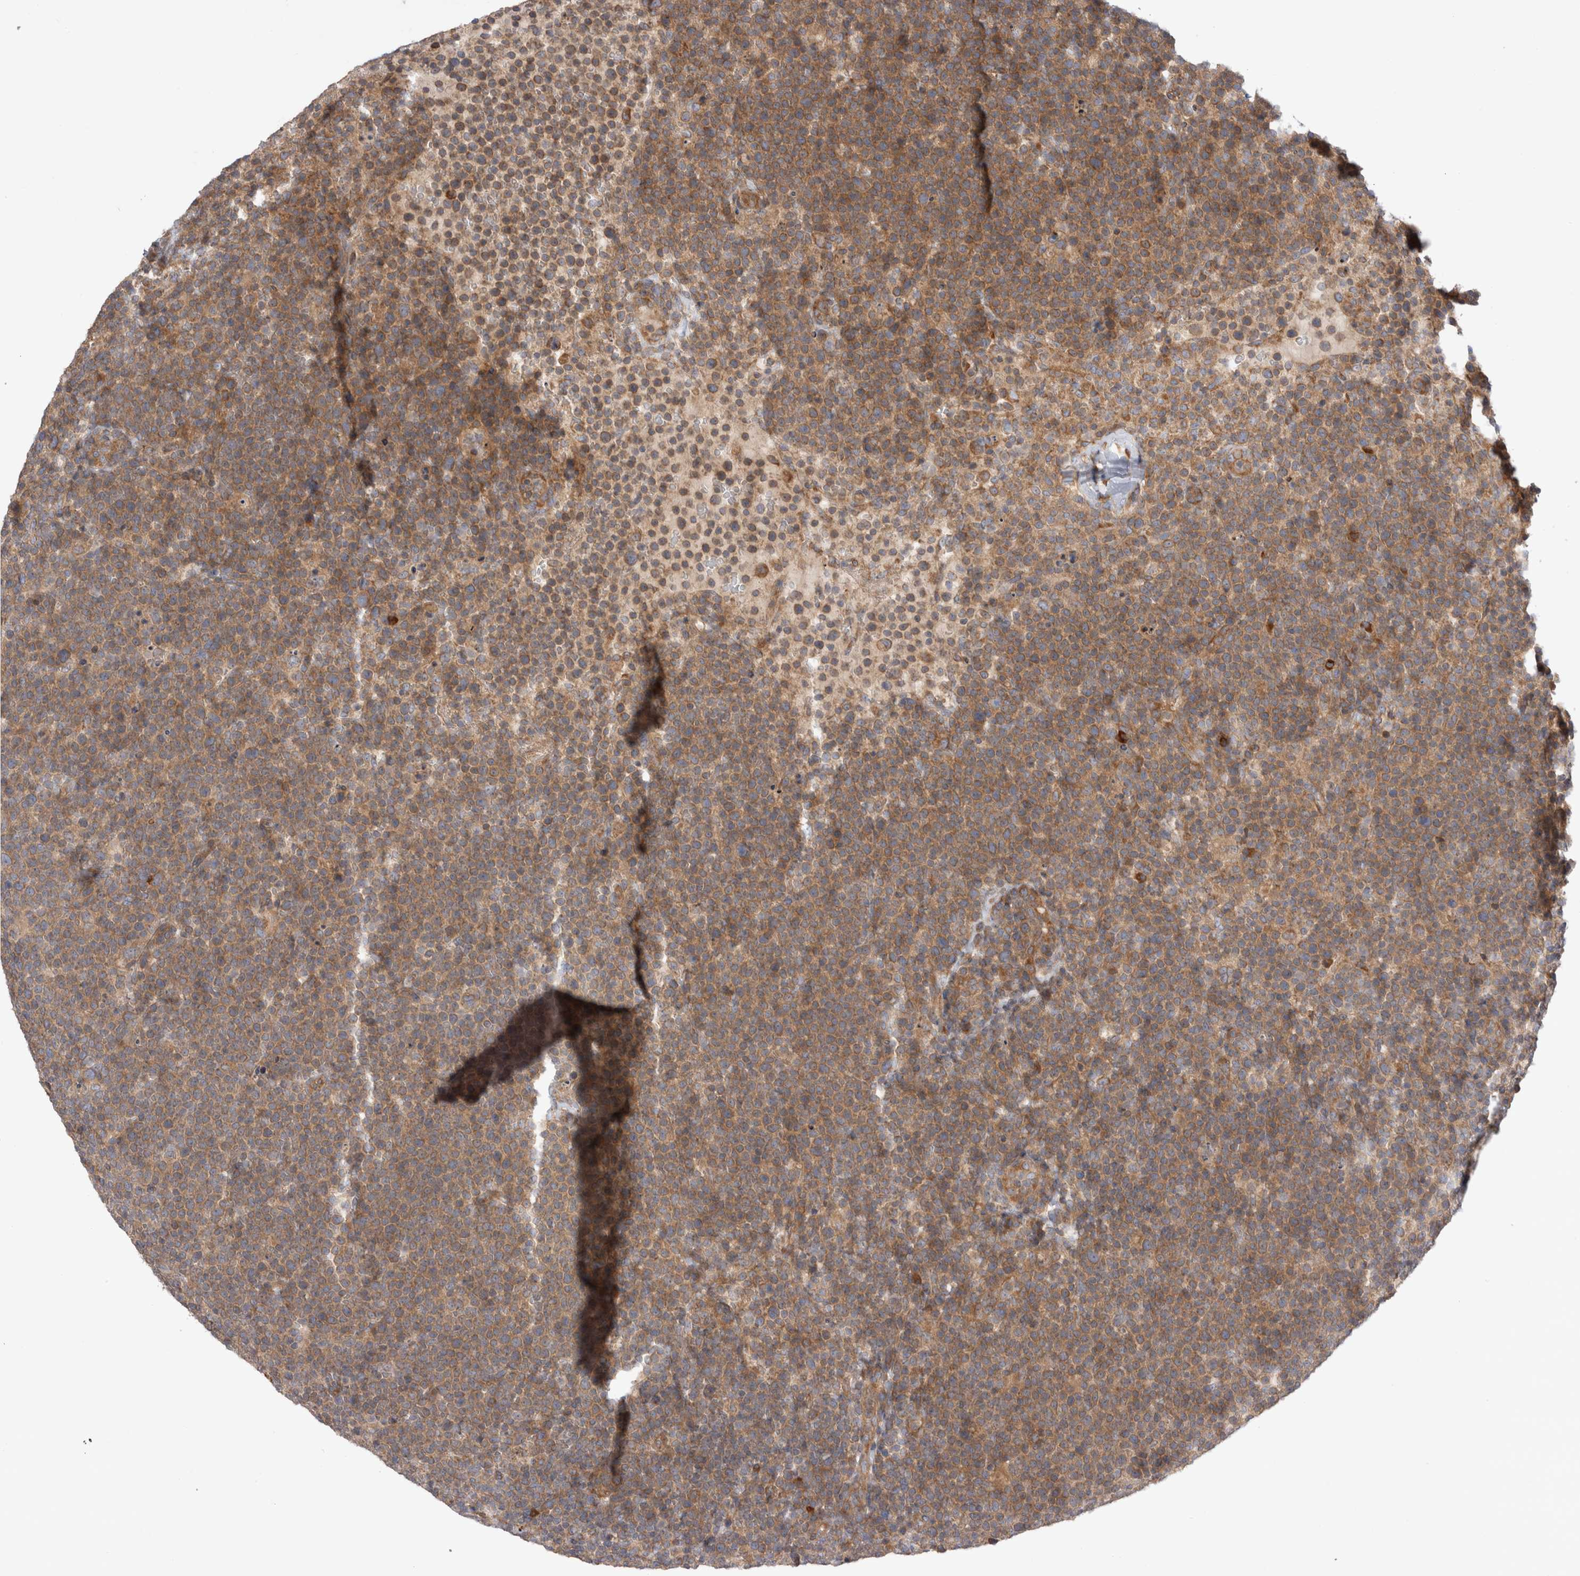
{"staining": {"intensity": "moderate", "quantity": ">75%", "location": "cytoplasmic/membranous"}, "tissue": "lymphoma", "cell_type": "Tumor cells", "image_type": "cancer", "snomed": [{"axis": "morphology", "description": "Malignant lymphoma, non-Hodgkin's type, High grade"}, {"axis": "topography", "description": "Lymph node"}], "caption": "Immunohistochemistry (IHC) of malignant lymphoma, non-Hodgkin's type (high-grade) displays medium levels of moderate cytoplasmic/membranous expression in approximately >75% of tumor cells. The protein of interest is shown in brown color, while the nuclei are stained blue.", "gene": "PDCD10", "patient": {"sex": "male", "age": 61}}